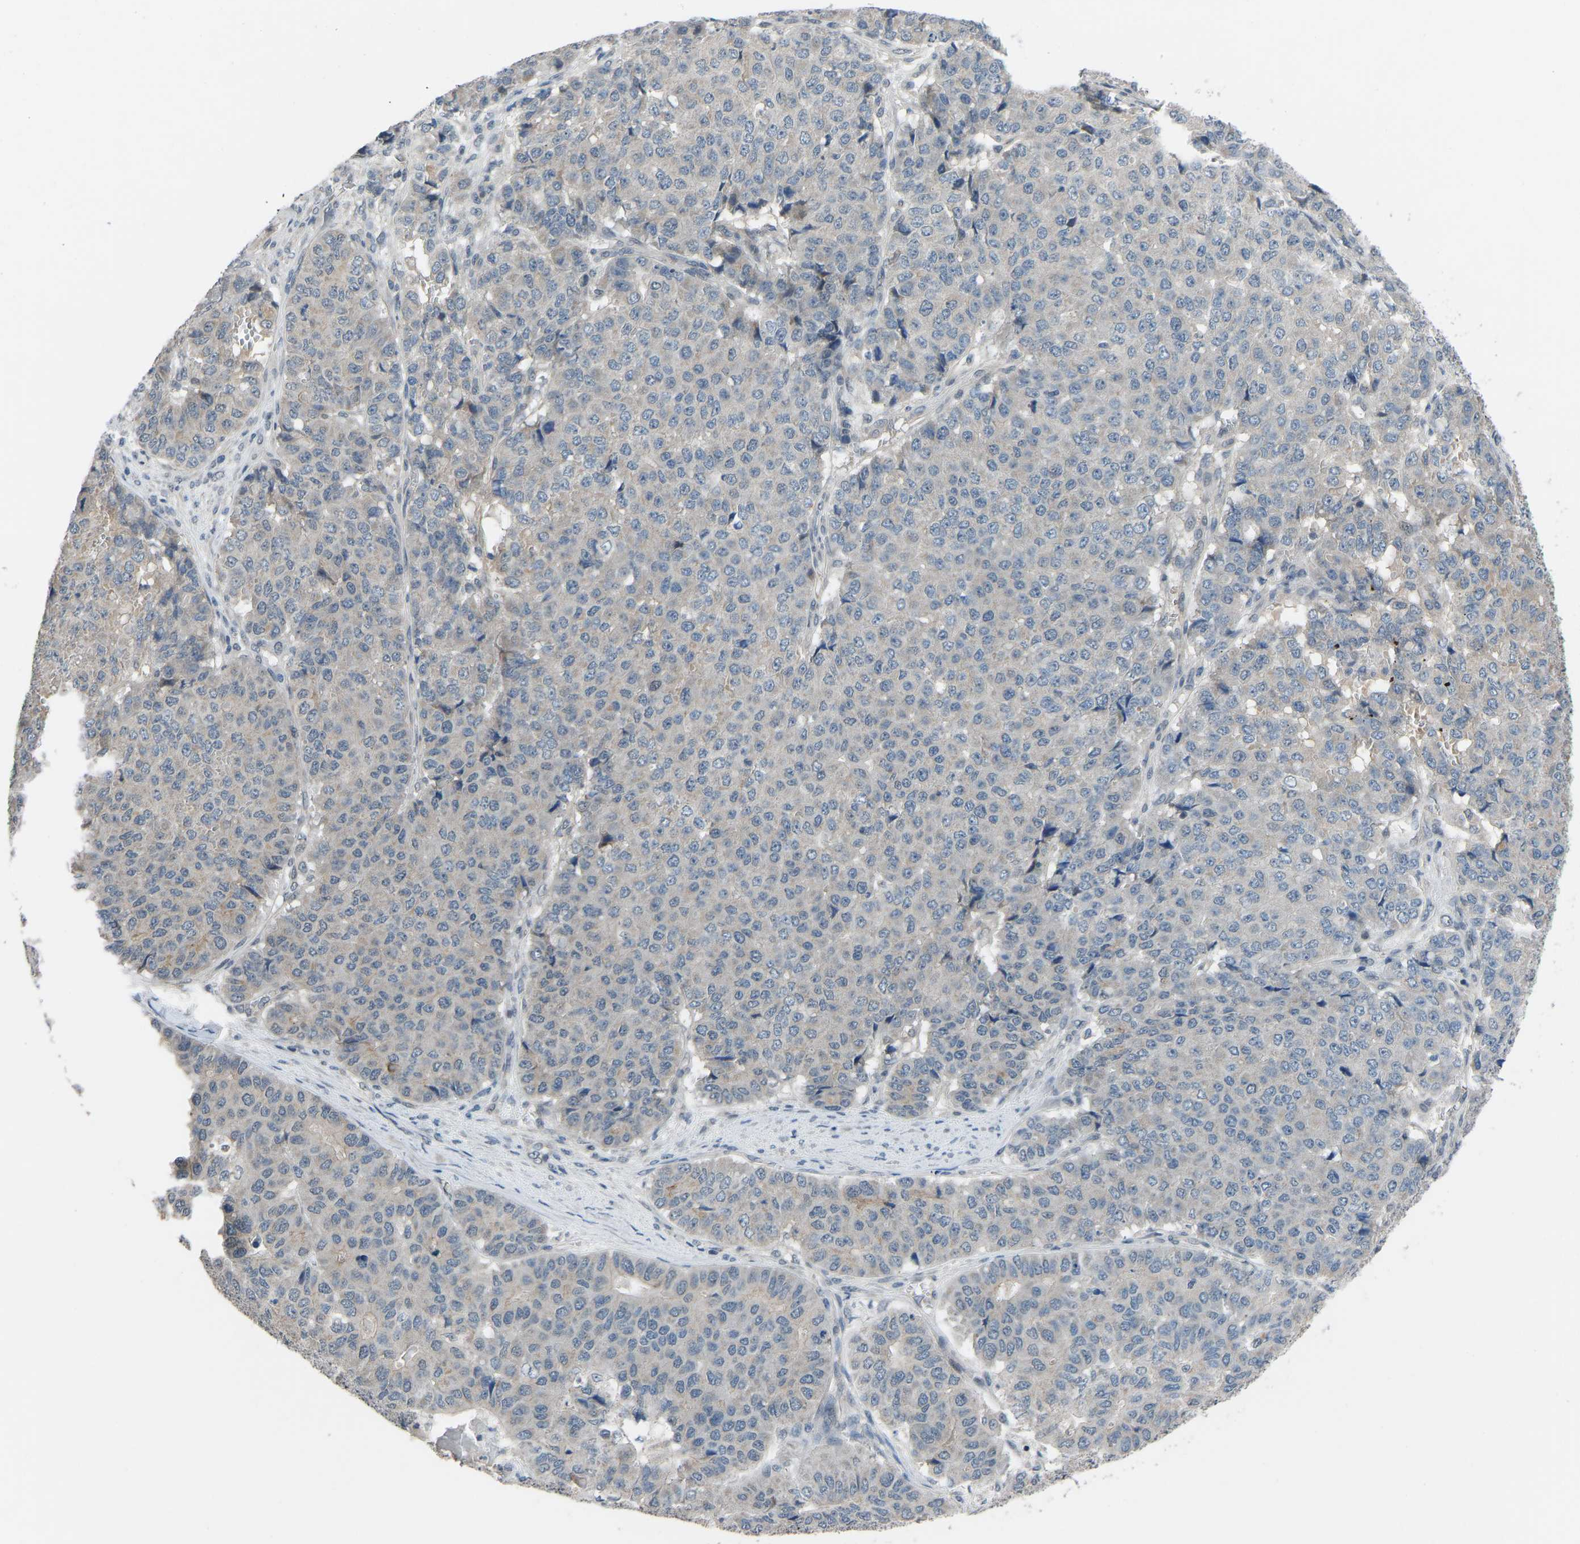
{"staining": {"intensity": "weak", "quantity": "<25%", "location": "cytoplasmic/membranous,nuclear"}, "tissue": "pancreatic cancer", "cell_type": "Tumor cells", "image_type": "cancer", "snomed": [{"axis": "morphology", "description": "Adenocarcinoma, NOS"}, {"axis": "topography", "description": "Pancreas"}], "caption": "A photomicrograph of human pancreatic cancer (adenocarcinoma) is negative for staining in tumor cells. Nuclei are stained in blue.", "gene": "CDK2AP1", "patient": {"sex": "male", "age": 50}}